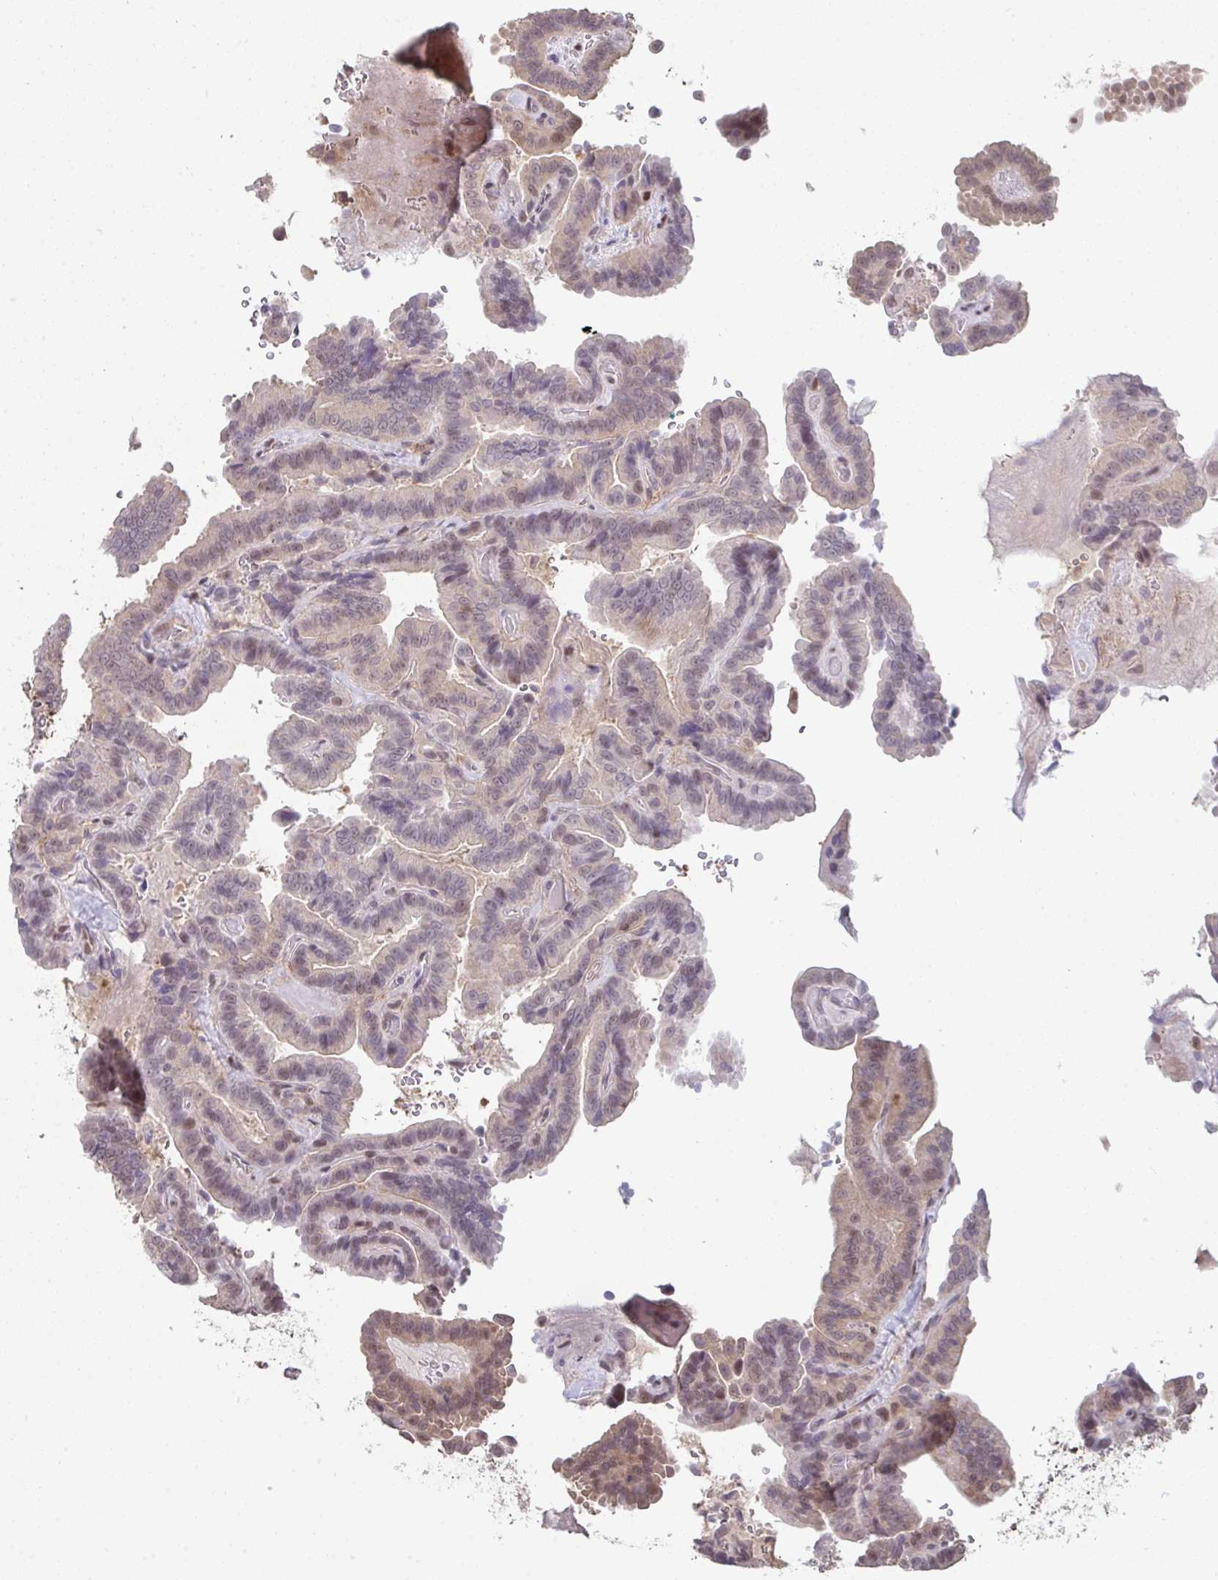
{"staining": {"intensity": "weak", "quantity": "25%-75%", "location": "cytoplasmic/membranous,nuclear"}, "tissue": "thyroid cancer", "cell_type": "Tumor cells", "image_type": "cancer", "snomed": [{"axis": "morphology", "description": "Papillary adenocarcinoma, NOS"}, {"axis": "topography", "description": "Thyroid gland"}], "caption": "Weak cytoplasmic/membranous and nuclear staining is identified in approximately 25%-75% of tumor cells in thyroid papillary adenocarcinoma. Ihc stains the protein in brown and the nuclei are stained blue.", "gene": "ACD", "patient": {"sex": "male", "age": 61}}